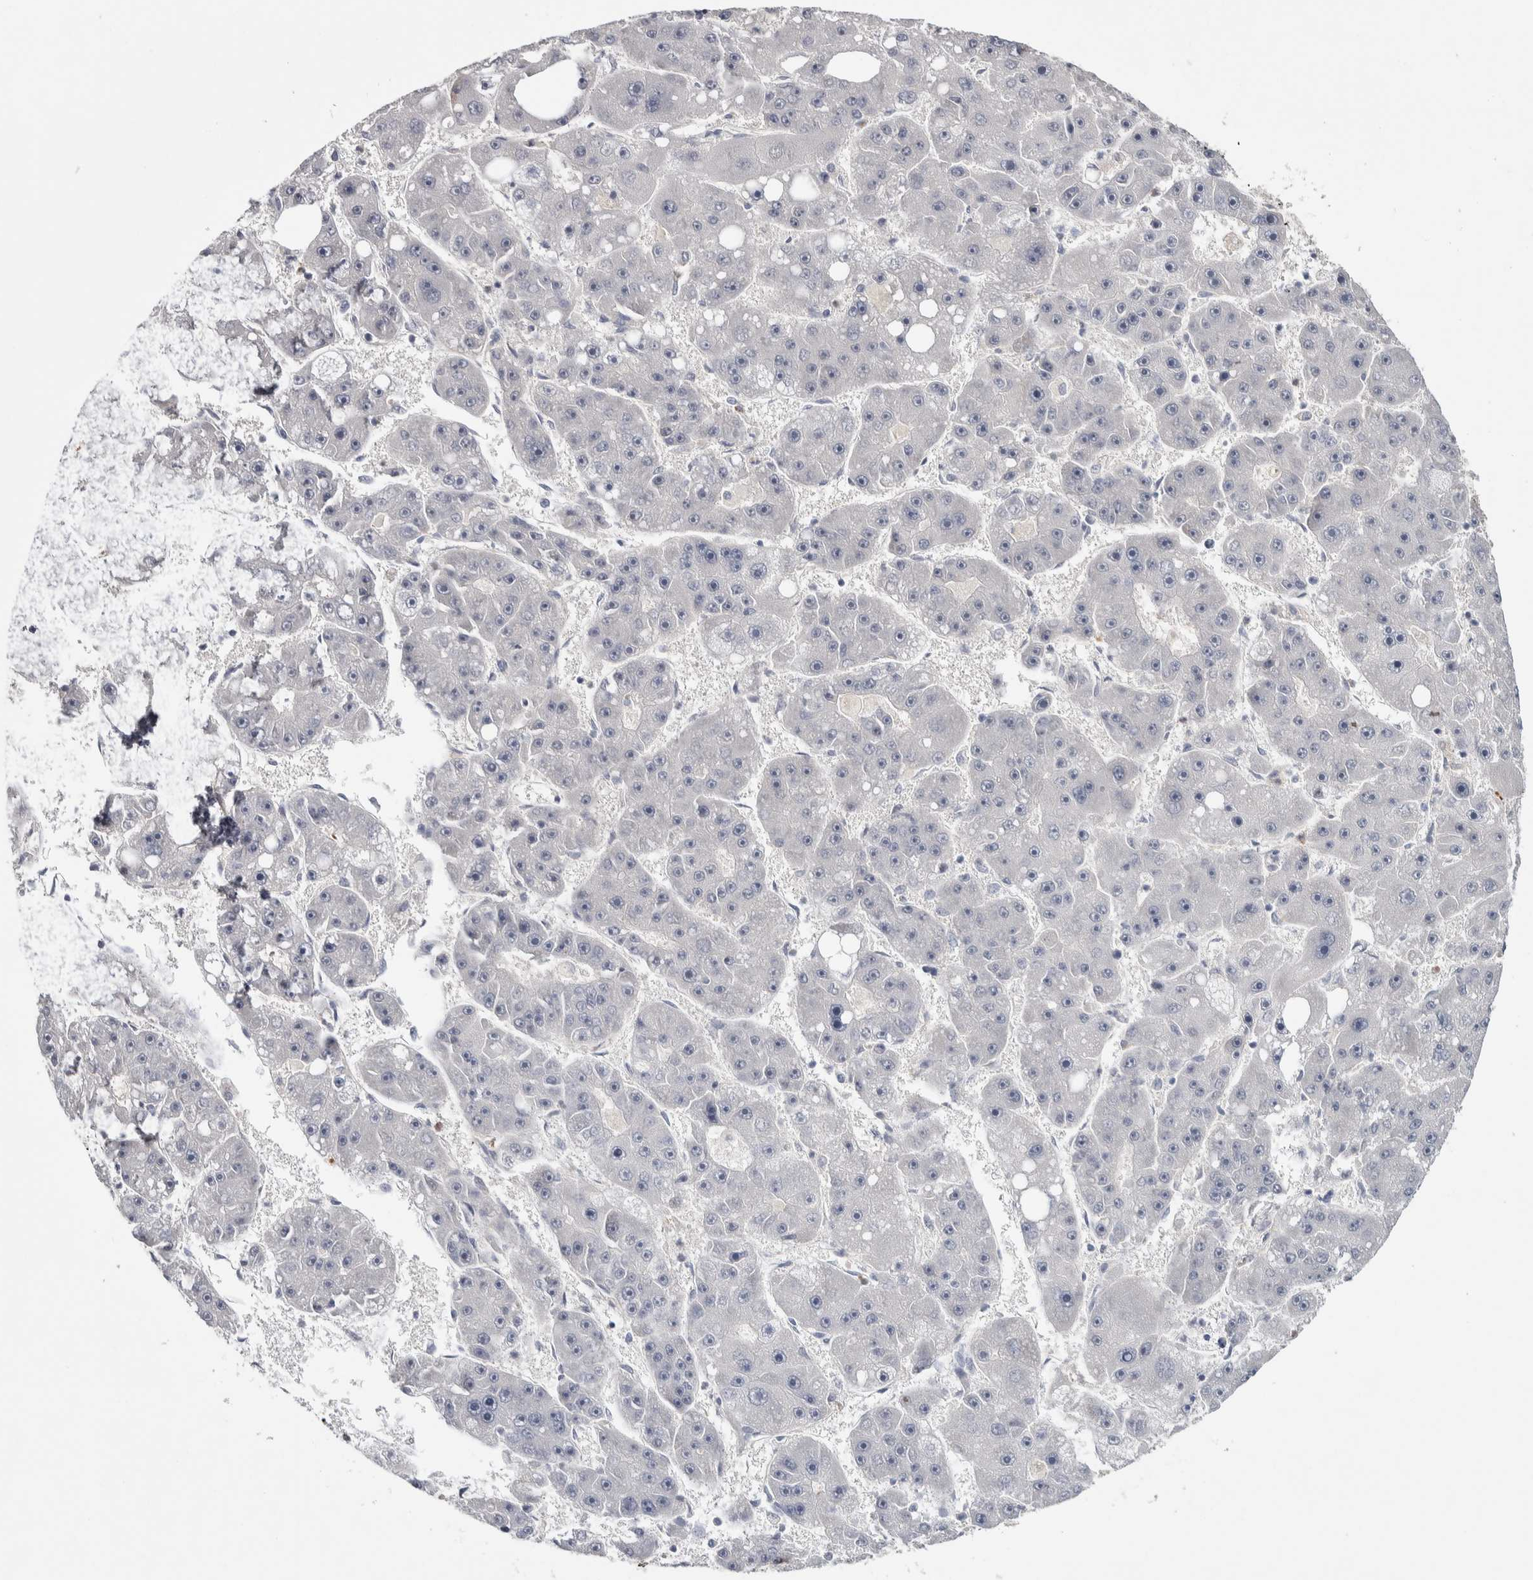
{"staining": {"intensity": "negative", "quantity": "none", "location": "none"}, "tissue": "liver cancer", "cell_type": "Tumor cells", "image_type": "cancer", "snomed": [{"axis": "morphology", "description": "Carcinoma, Hepatocellular, NOS"}, {"axis": "topography", "description": "Liver"}], "caption": "Immunohistochemistry of liver cancer (hepatocellular carcinoma) shows no positivity in tumor cells. (DAB (3,3'-diaminobenzidine) immunohistochemistry (IHC), high magnification).", "gene": "ASPN", "patient": {"sex": "female", "age": 61}}